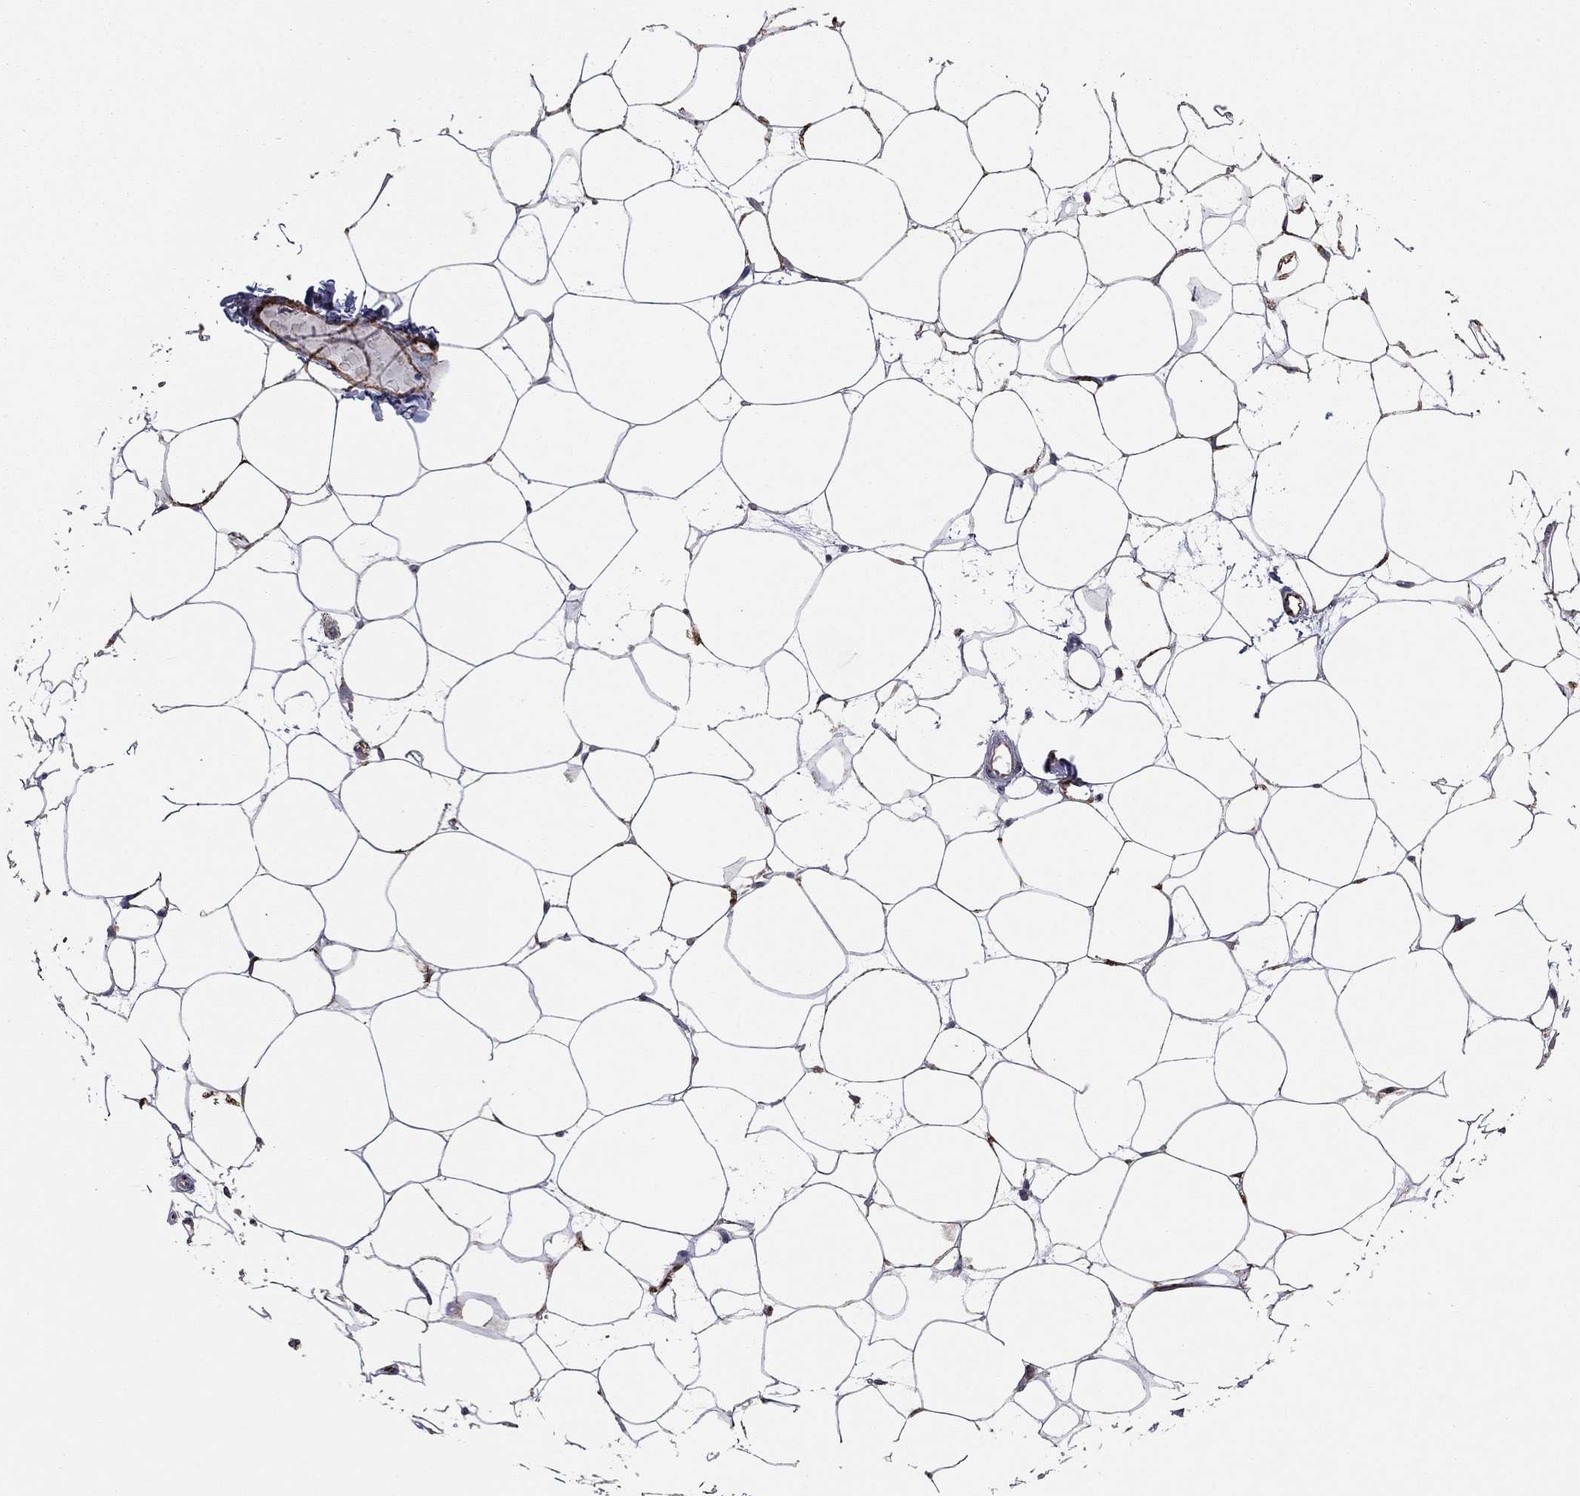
{"staining": {"intensity": "negative", "quantity": "none", "location": "none"}, "tissue": "breast", "cell_type": "Adipocytes", "image_type": "normal", "snomed": [{"axis": "morphology", "description": "Normal tissue, NOS"}, {"axis": "topography", "description": "Breast"}], "caption": "This histopathology image is of benign breast stained with immunohistochemistry (IHC) to label a protein in brown with the nuclei are counter-stained blue. There is no staining in adipocytes.", "gene": "YIF1A", "patient": {"sex": "female", "age": 37}}